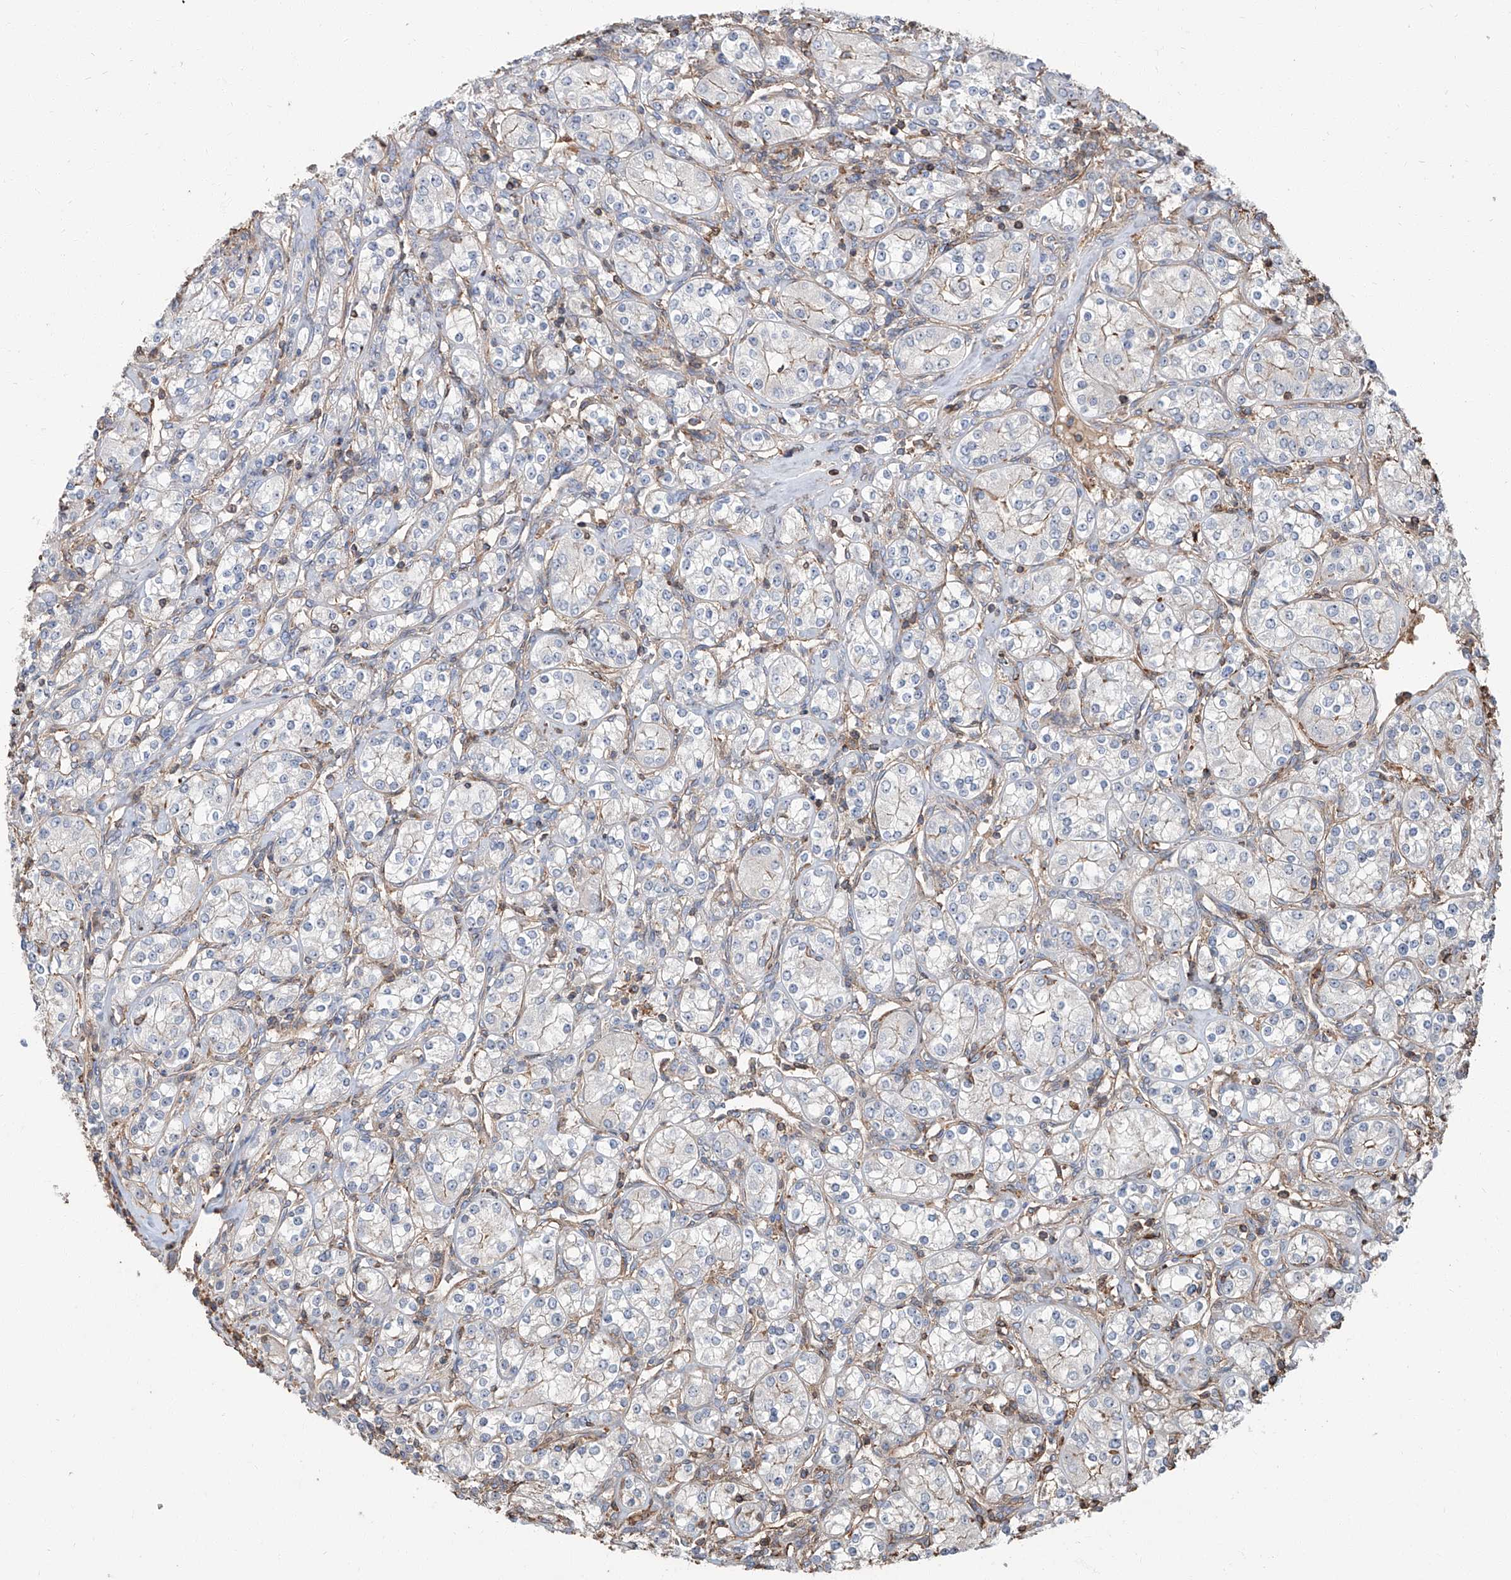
{"staining": {"intensity": "negative", "quantity": "none", "location": "none"}, "tissue": "renal cancer", "cell_type": "Tumor cells", "image_type": "cancer", "snomed": [{"axis": "morphology", "description": "Adenocarcinoma, NOS"}, {"axis": "topography", "description": "Kidney"}], "caption": "Human renal cancer (adenocarcinoma) stained for a protein using immunohistochemistry (IHC) demonstrates no positivity in tumor cells.", "gene": "PIEZO2", "patient": {"sex": "male", "age": 77}}